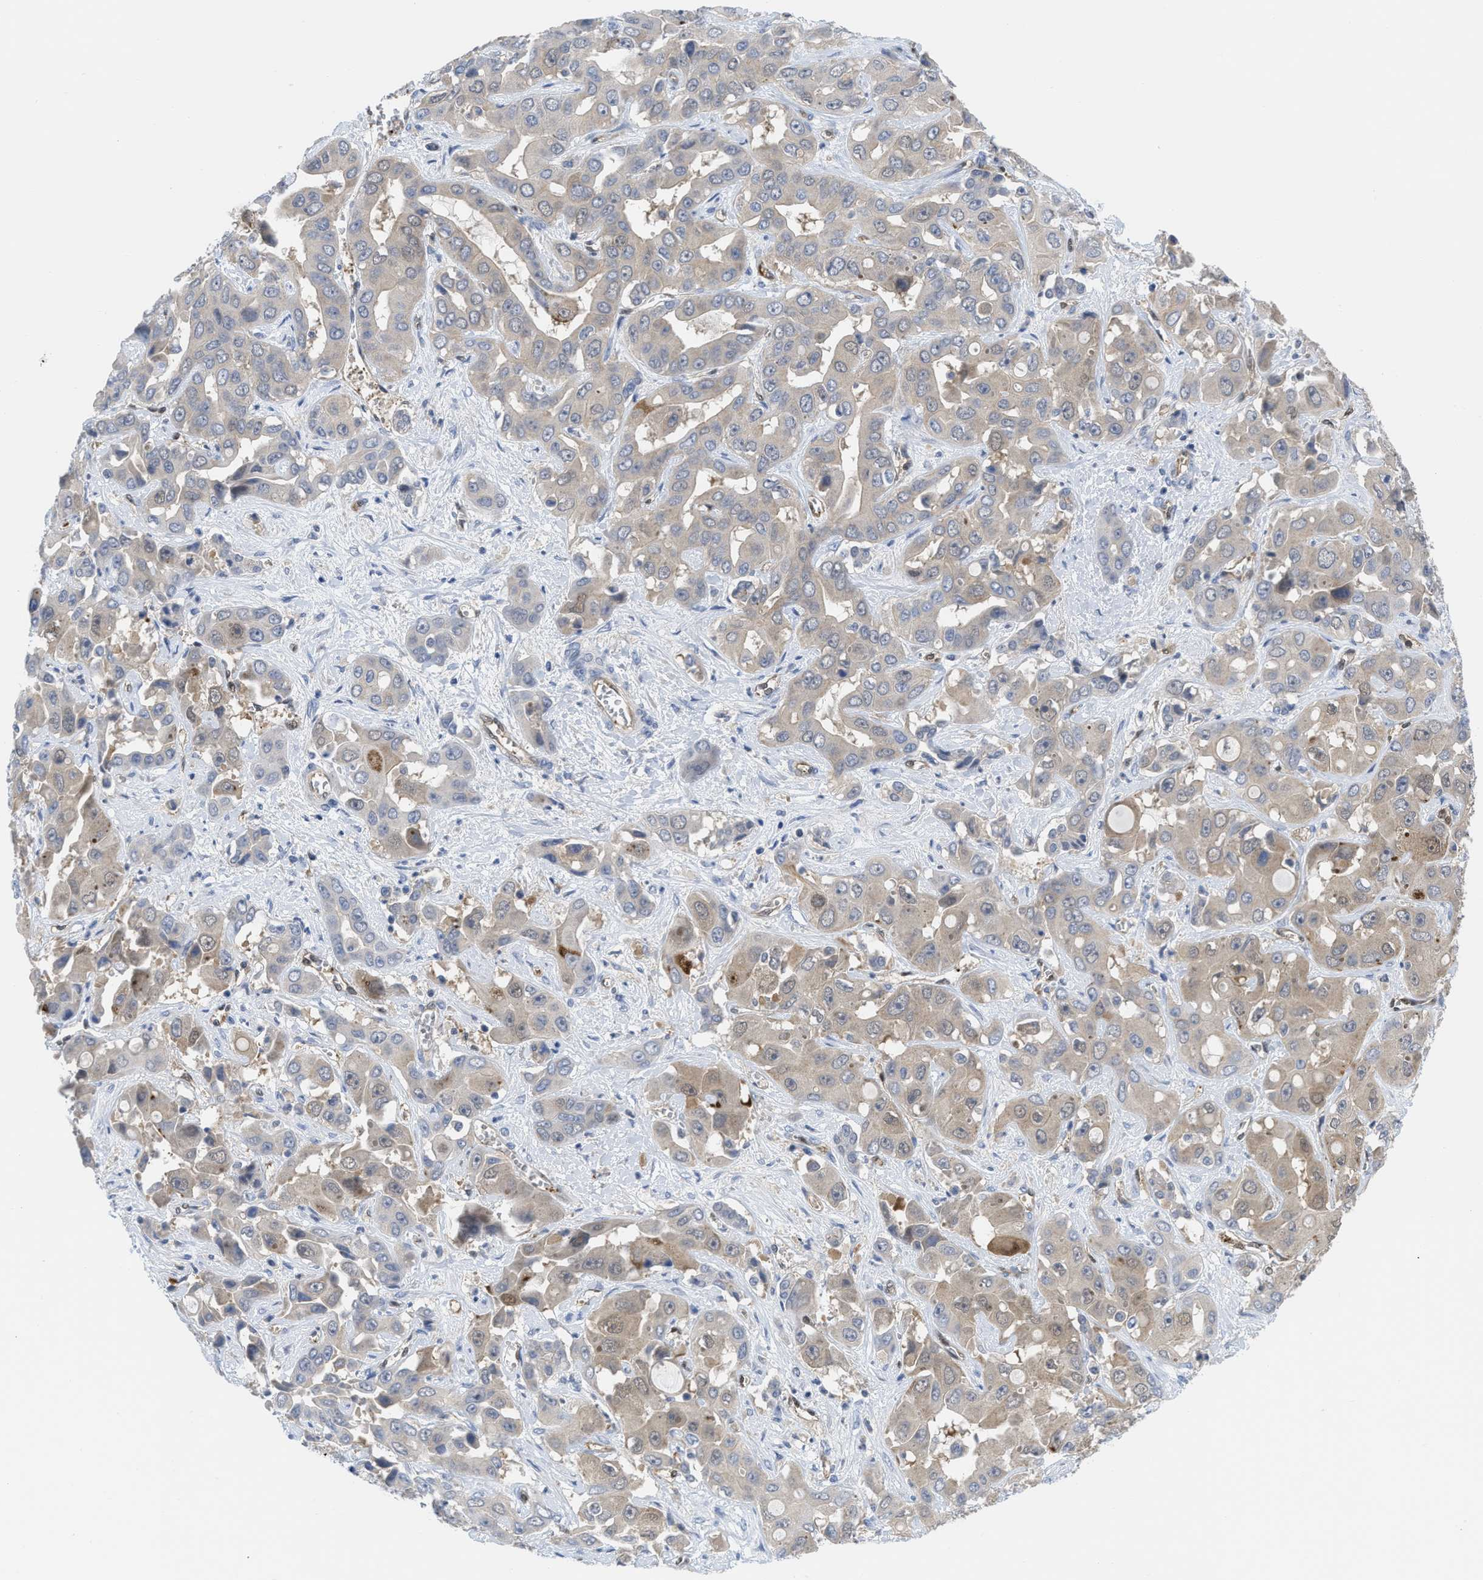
{"staining": {"intensity": "weak", "quantity": ">75%", "location": "cytoplasmic/membranous"}, "tissue": "liver cancer", "cell_type": "Tumor cells", "image_type": "cancer", "snomed": [{"axis": "morphology", "description": "Cholangiocarcinoma"}, {"axis": "topography", "description": "Liver"}], "caption": "A brown stain labels weak cytoplasmic/membranous staining of a protein in human liver cancer tumor cells. The staining was performed using DAB, with brown indicating positive protein expression. Nuclei are stained blue with hematoxylin.", "gene": "LDAF1", "patient": {"sex": "female", "age": 52}}